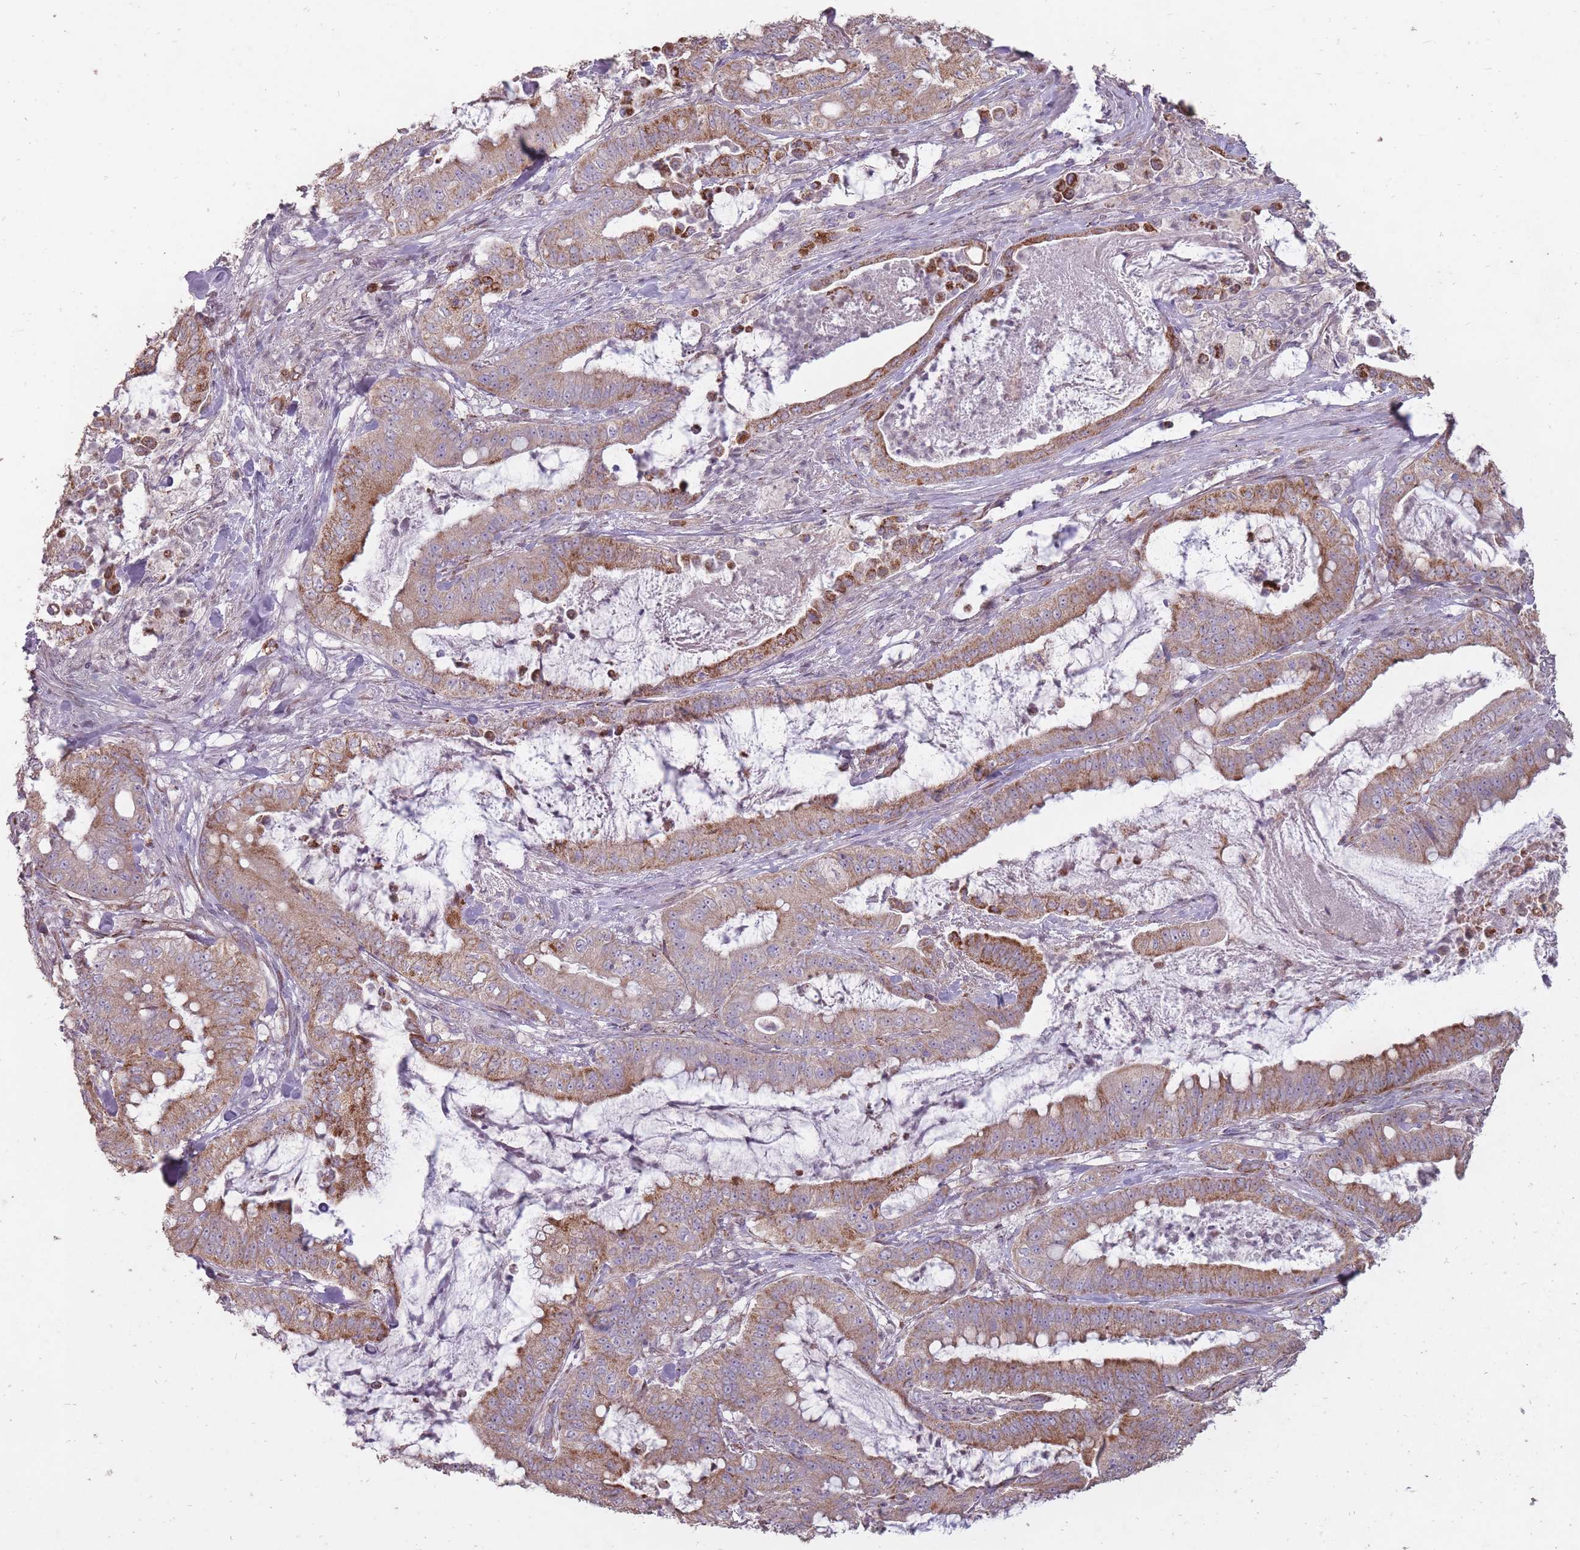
{"staining": {"intensity": "moderate", "quantity": ">75%", "location": "cytoplasmic/membranous"}, "tissue": "pancreatic cancer", "cell_type": "Tumor cells", "image_type": "cancer", "snomed": [{"axis": "morphology", "description": "Adenocarcinoma, NOS"}, {"axis": "topography", "description": "Pancreas"}], "caption": "A medium amount of moderate cytoplasmic/membranous staining is appreciated in about >75% of tumor cells in adenocarcinoma (pancreatic) tissue. (brown staining indicates protein expression, while blue staining denotes nuclei).", "gene": "CNOT8", "patient": {"sex": "male", "age": 71}}